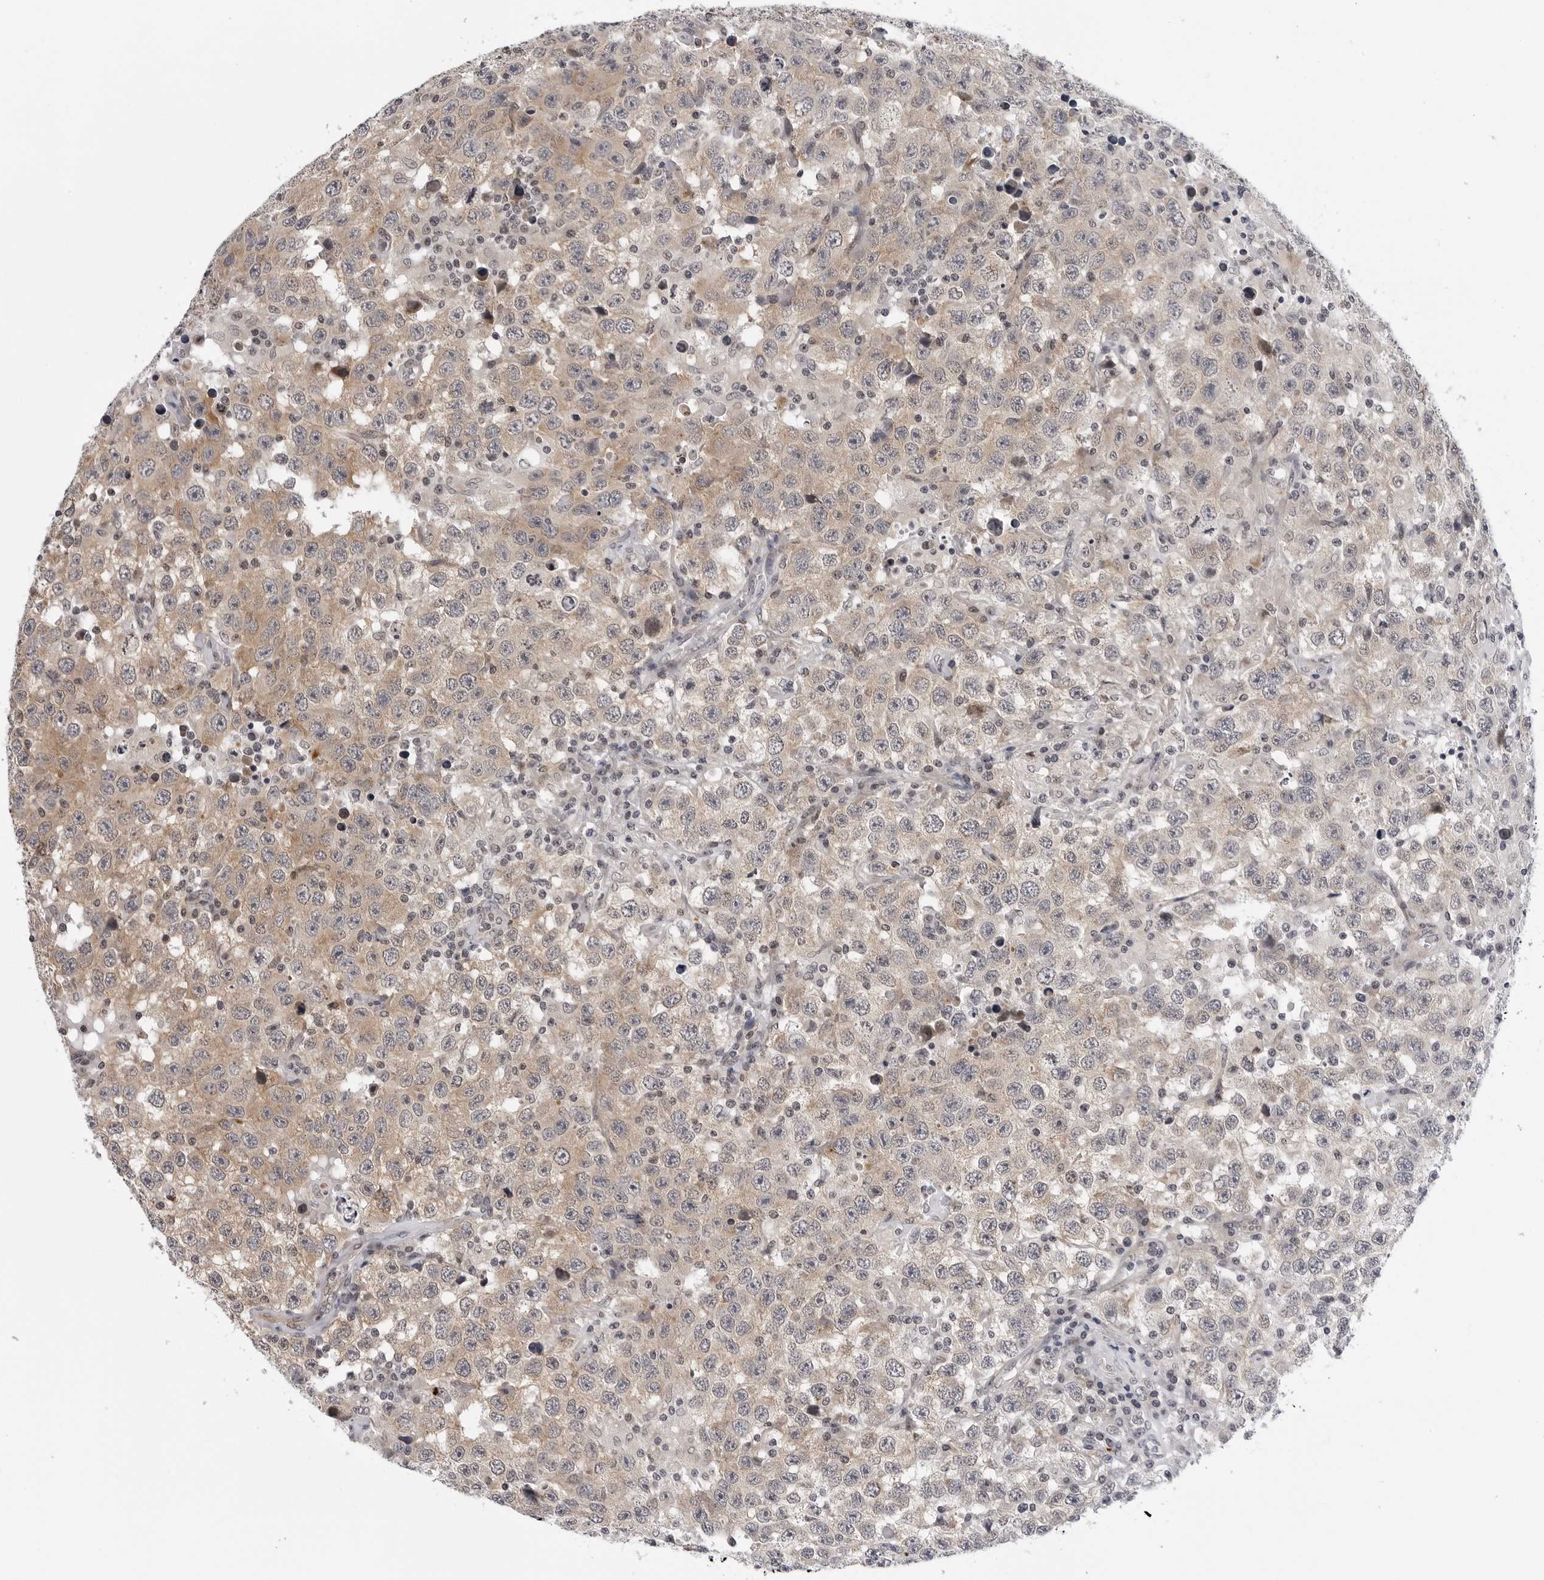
{"staining": {"intensity": "moderate", "quantity": "25%-75%", "location": "cytoplasmic/membranous"}, "tissue": "testis cancer", "cell_type": "Tumor cells", "image_type": "cancer", "snomed": [{"axis": "morphology", "description": "Seminoma, NOS"}, {"axis": "topography", "description": "Testis"}], "caption": "Immunohistochemistry of testis cancer (seminoma) shows medium levels of moderate cytoplasmic/membranous positivity in about 25%-75% of tumor cells.", "gene": "KIAA1614", "patient": {"sex": "male", "age": 41}}